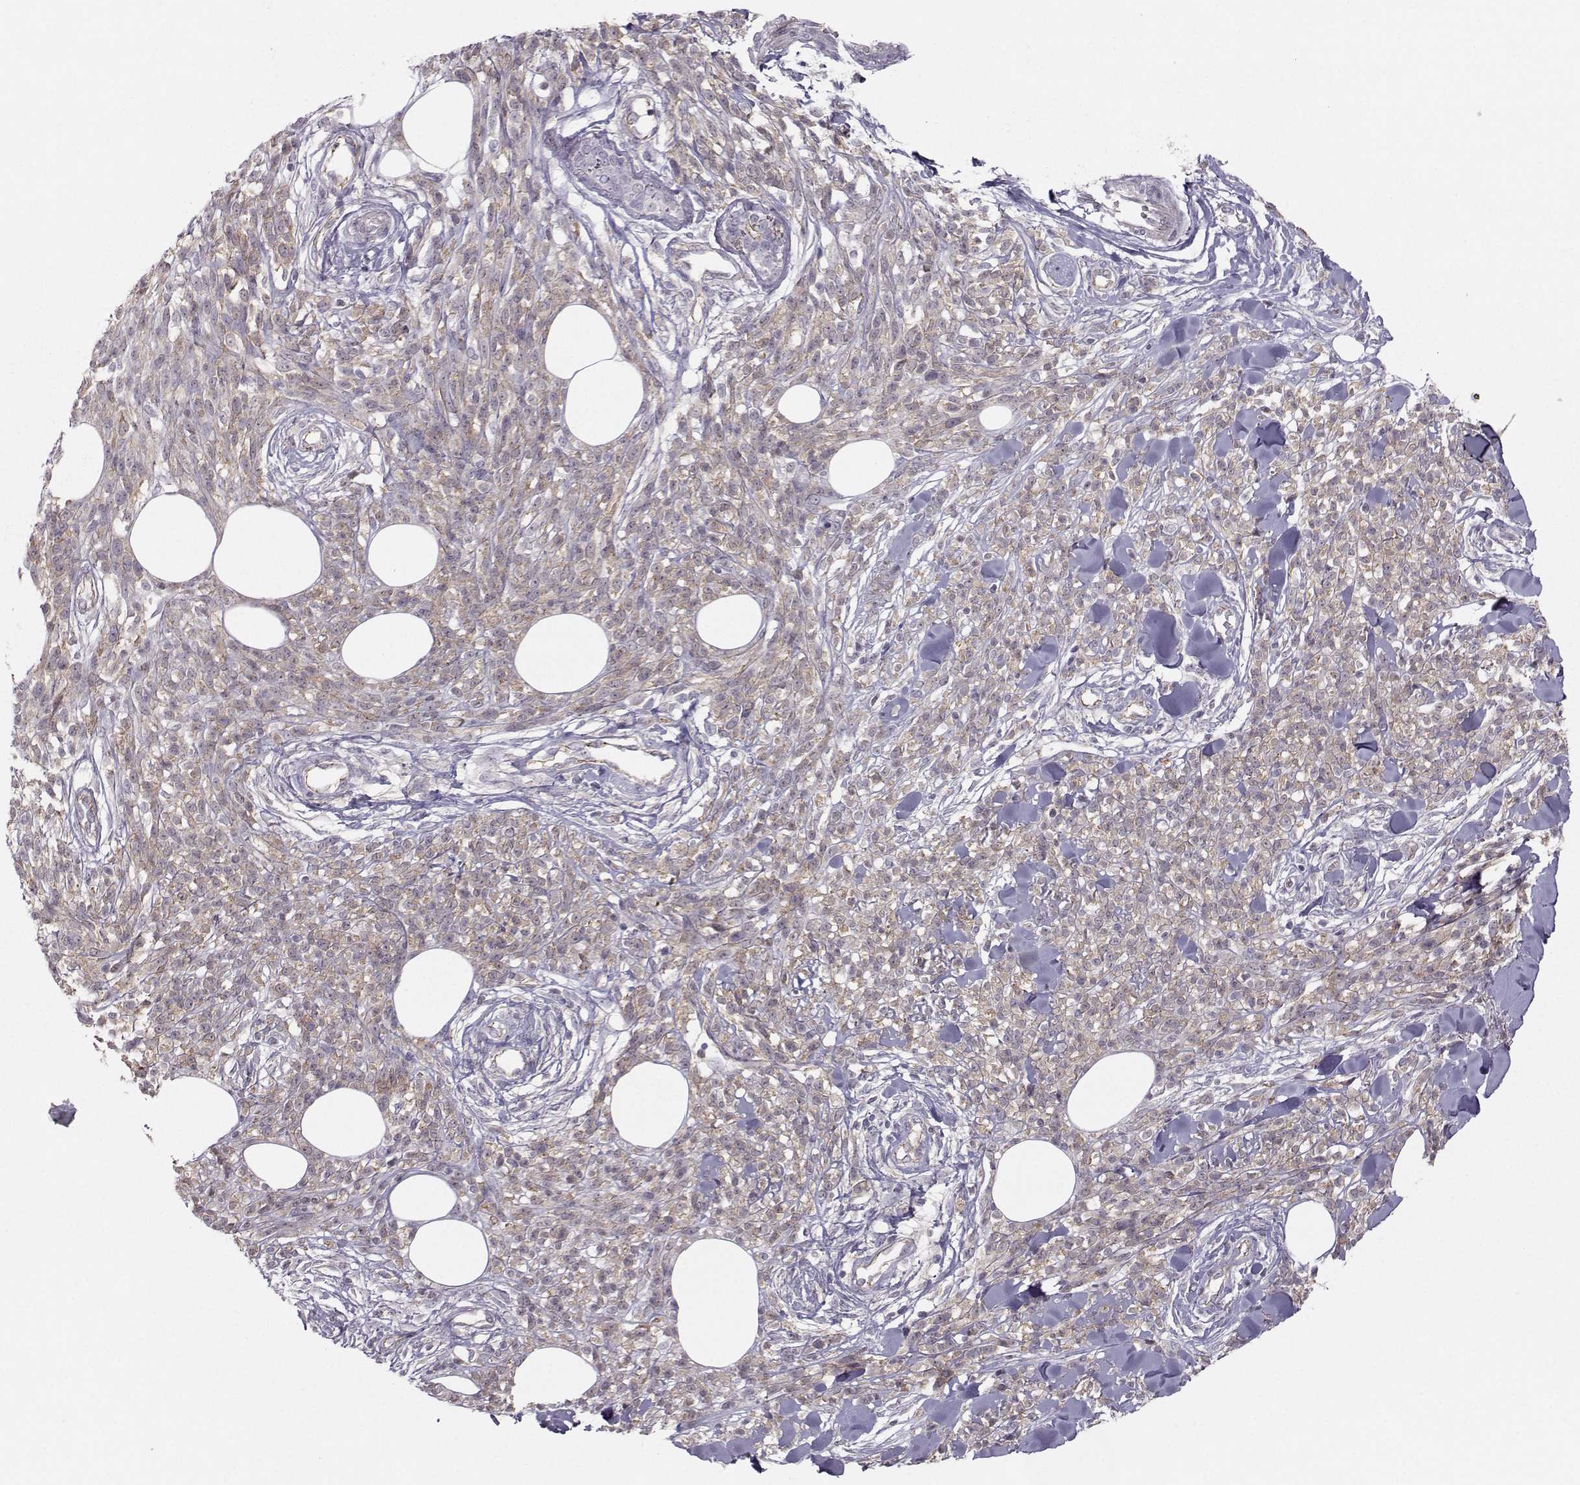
{"staining": {"intensity": "weak", "quantity": ">75%", "location": "cytoplasmic/membranous"}, "tissue": "melanoma", "cell_type": "Tumor cells", "image_type": "cancer", "snomed": [{"axis": "morphology", "description": "Malignant melanoma, NOS"}, {"axis": "topography", "description": "Skin"}, {"axis": "topography", "description": "Skin of trunk"}], "caption": "Immunohistochemical staining of malignant melanoma exhibits low levels of weak cytoplasmic/membranous protein positivity in approximately >75% of tumor cells.", "gene": "MAST1", "patient": {"sex": "male", "age": 74}}